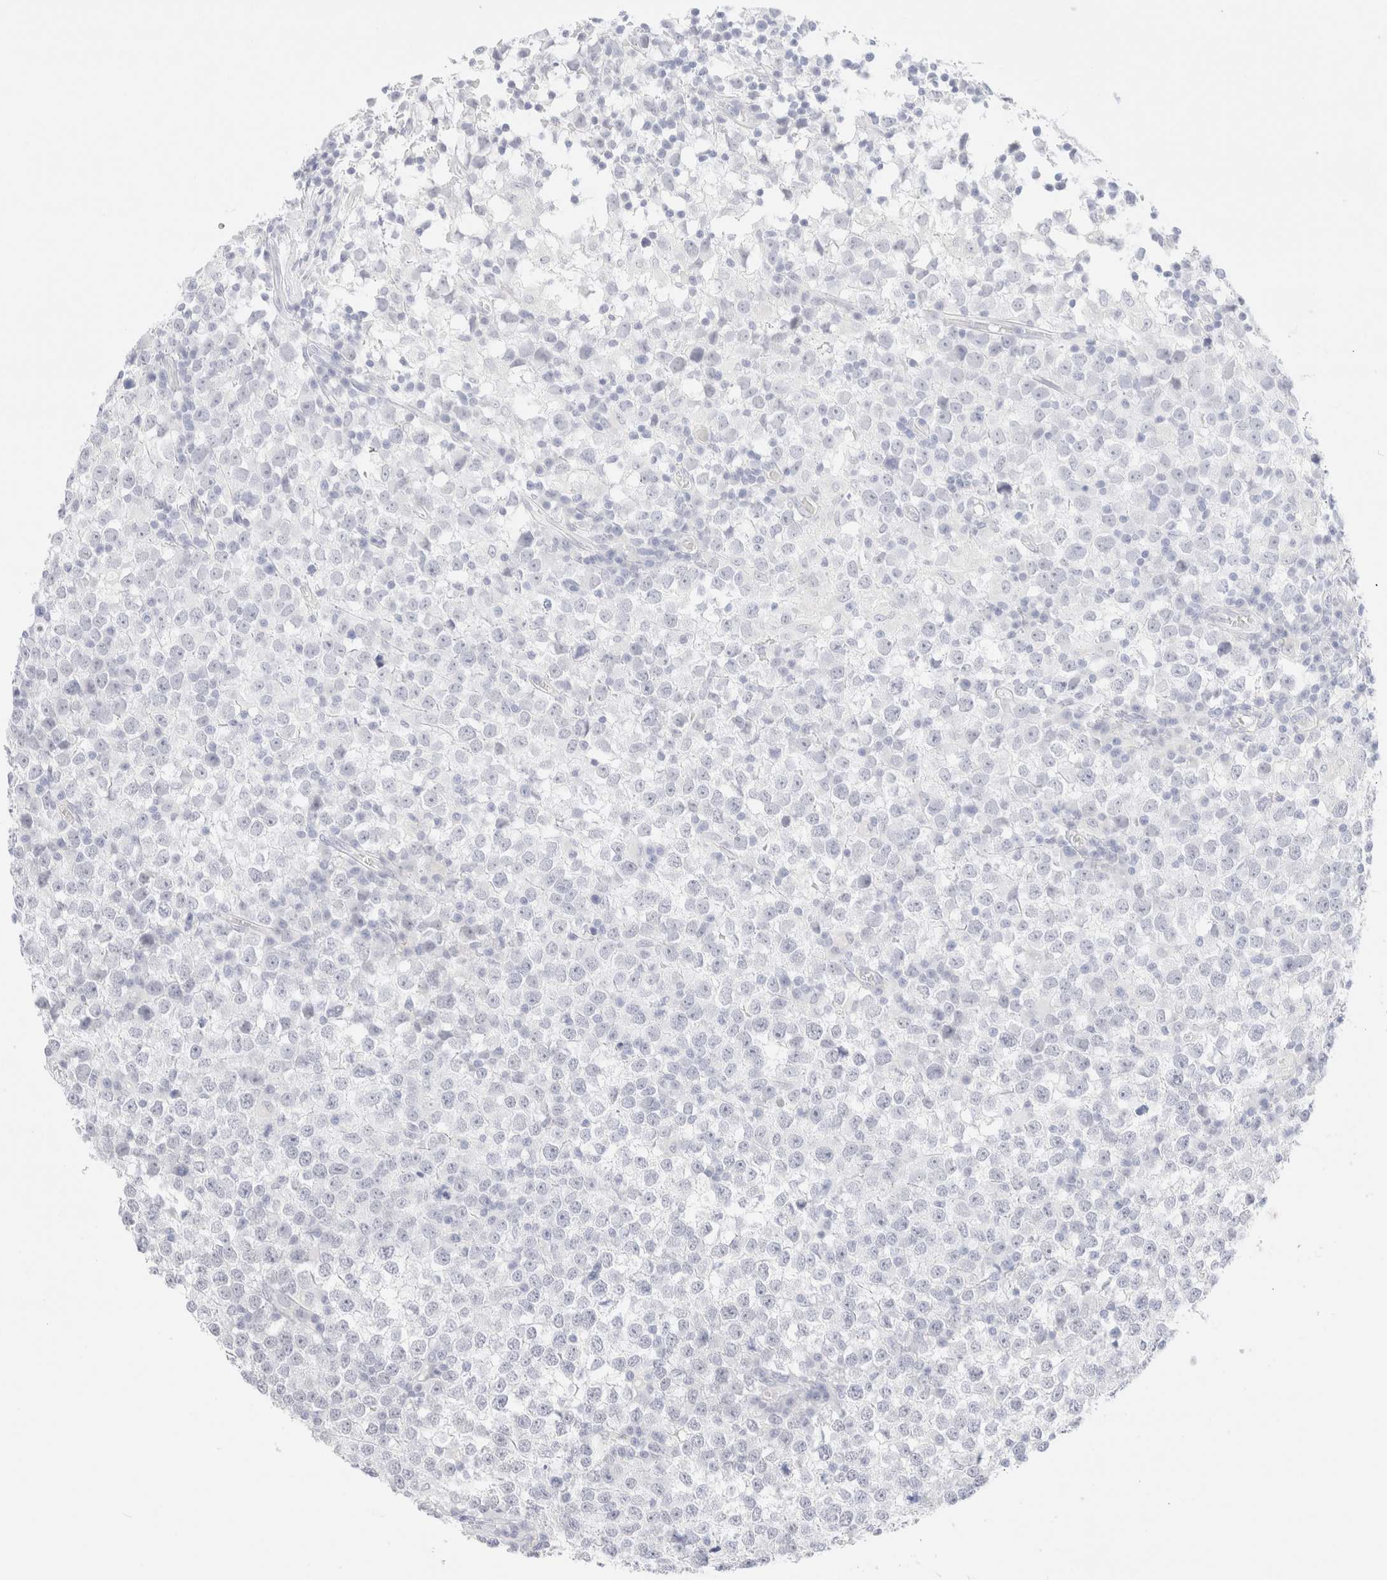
{"staining": {"intensity": "negative", "quantity": "none", "location": "none"}, "tissue": "testis cancer", "cell_type": "Tumor cells", "image_type": "cancer", "snomed": [{"axis": "morphology", "description": "Seminoma, NOS"}, {"axis": "topography", "description": "Testis"}], "caption": "IHC micrograph of human seminoma (testis) stained for a protein (brown), which exhibits no positivity in tumor cells.", "gene": "KRT15", "patient": {"sex": "male", "age": 65}}